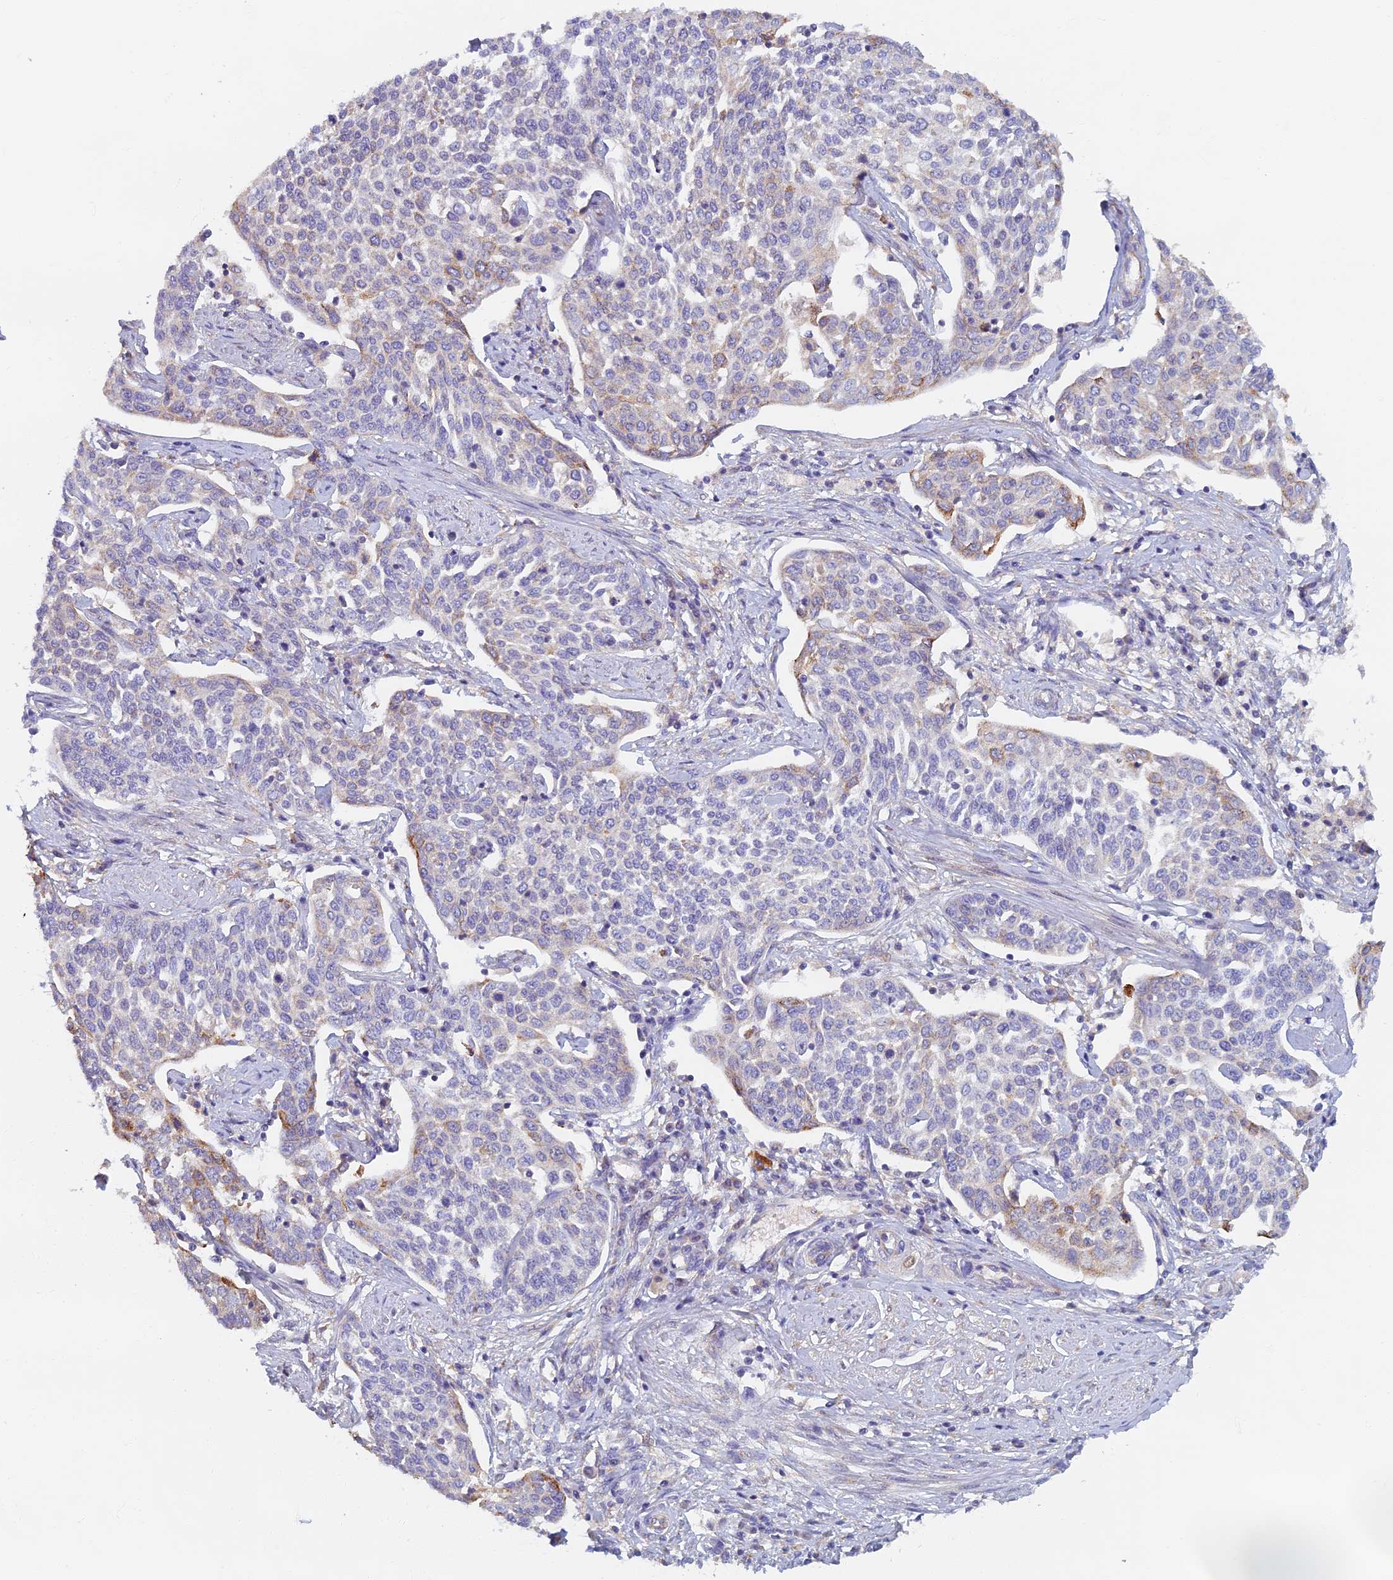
{"staining": {"intensity": "moderate", "quantity": "<25%", "location": "cytoplasmic/membranous"}, "tissue": "cervical cancer", "cell_type": "Tumor cells", "image_type": "cancer", "snomed": [{"axis": "morphology", "description": "Squamous cell carcinoma, NOS"}, {"axis": "topography", "description": "Cervix"}], "caption": "The image exhibits a brown stain indicating the presence of a protein in the cytoplasmic/membranous of tumor cells in squamous cell carcinoma (cervical).", "gene": "TMEM44", "patient": {"sex": "female", "age": 34}}